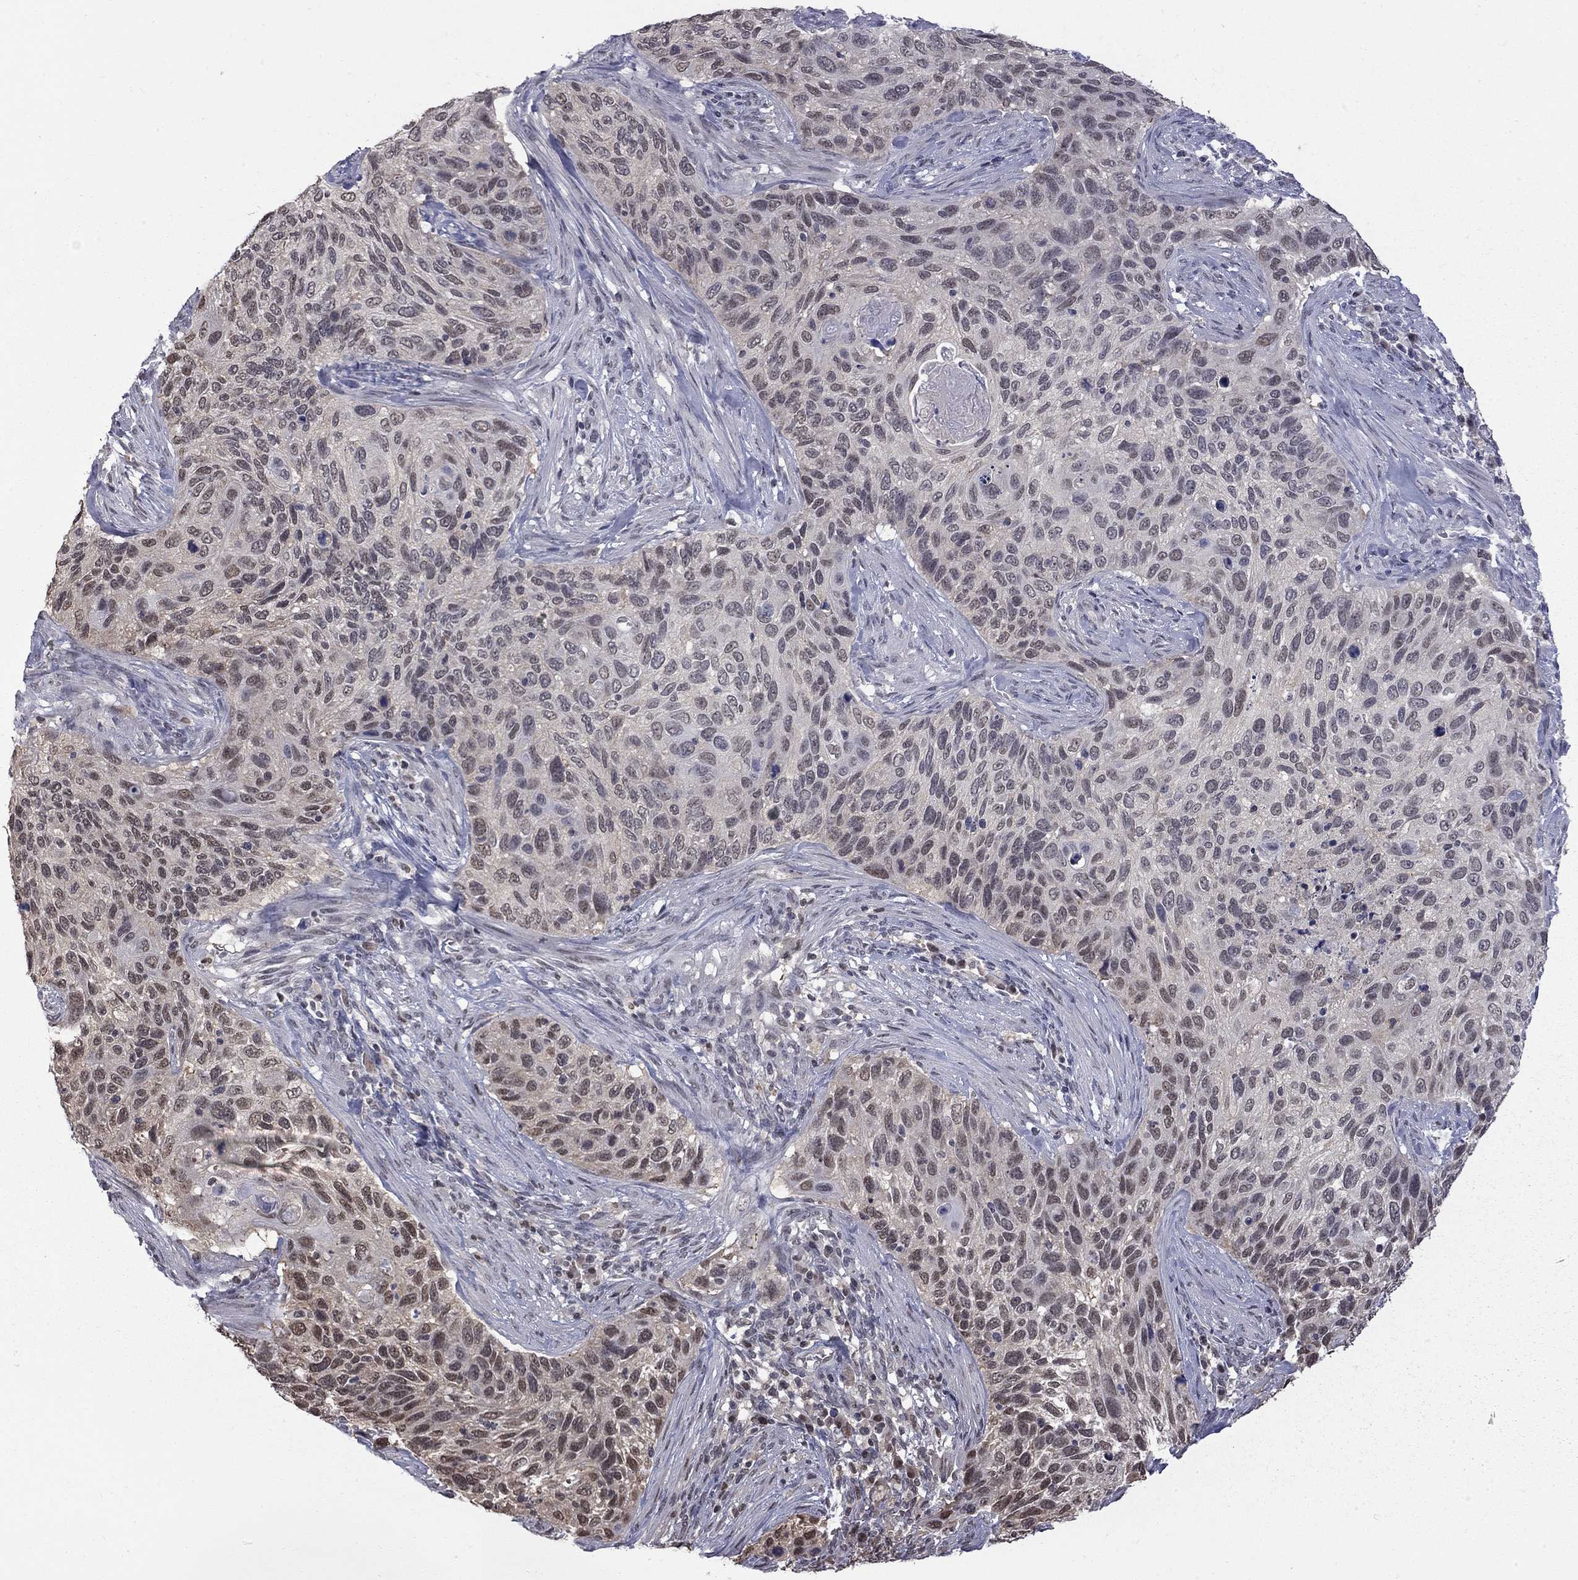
{"staining": {"intensity": "weak", "quantity": "<25%", "location": "nuclear"}, "tissue": "cervical cancer", "cell_type": "Tumor cells", "image_type": "cancer", "snomed": [{"axis": "morphology", "description": "Squamous cell carcinoma, NOS"}, {"axis": "topography", "description": "Cervix"}], "caption": "Protein analysis of cervical cancer displays no significant staining in tumor cells.", "gene": "RFWD3", "patient": {"sex": "female", "age": 70}}